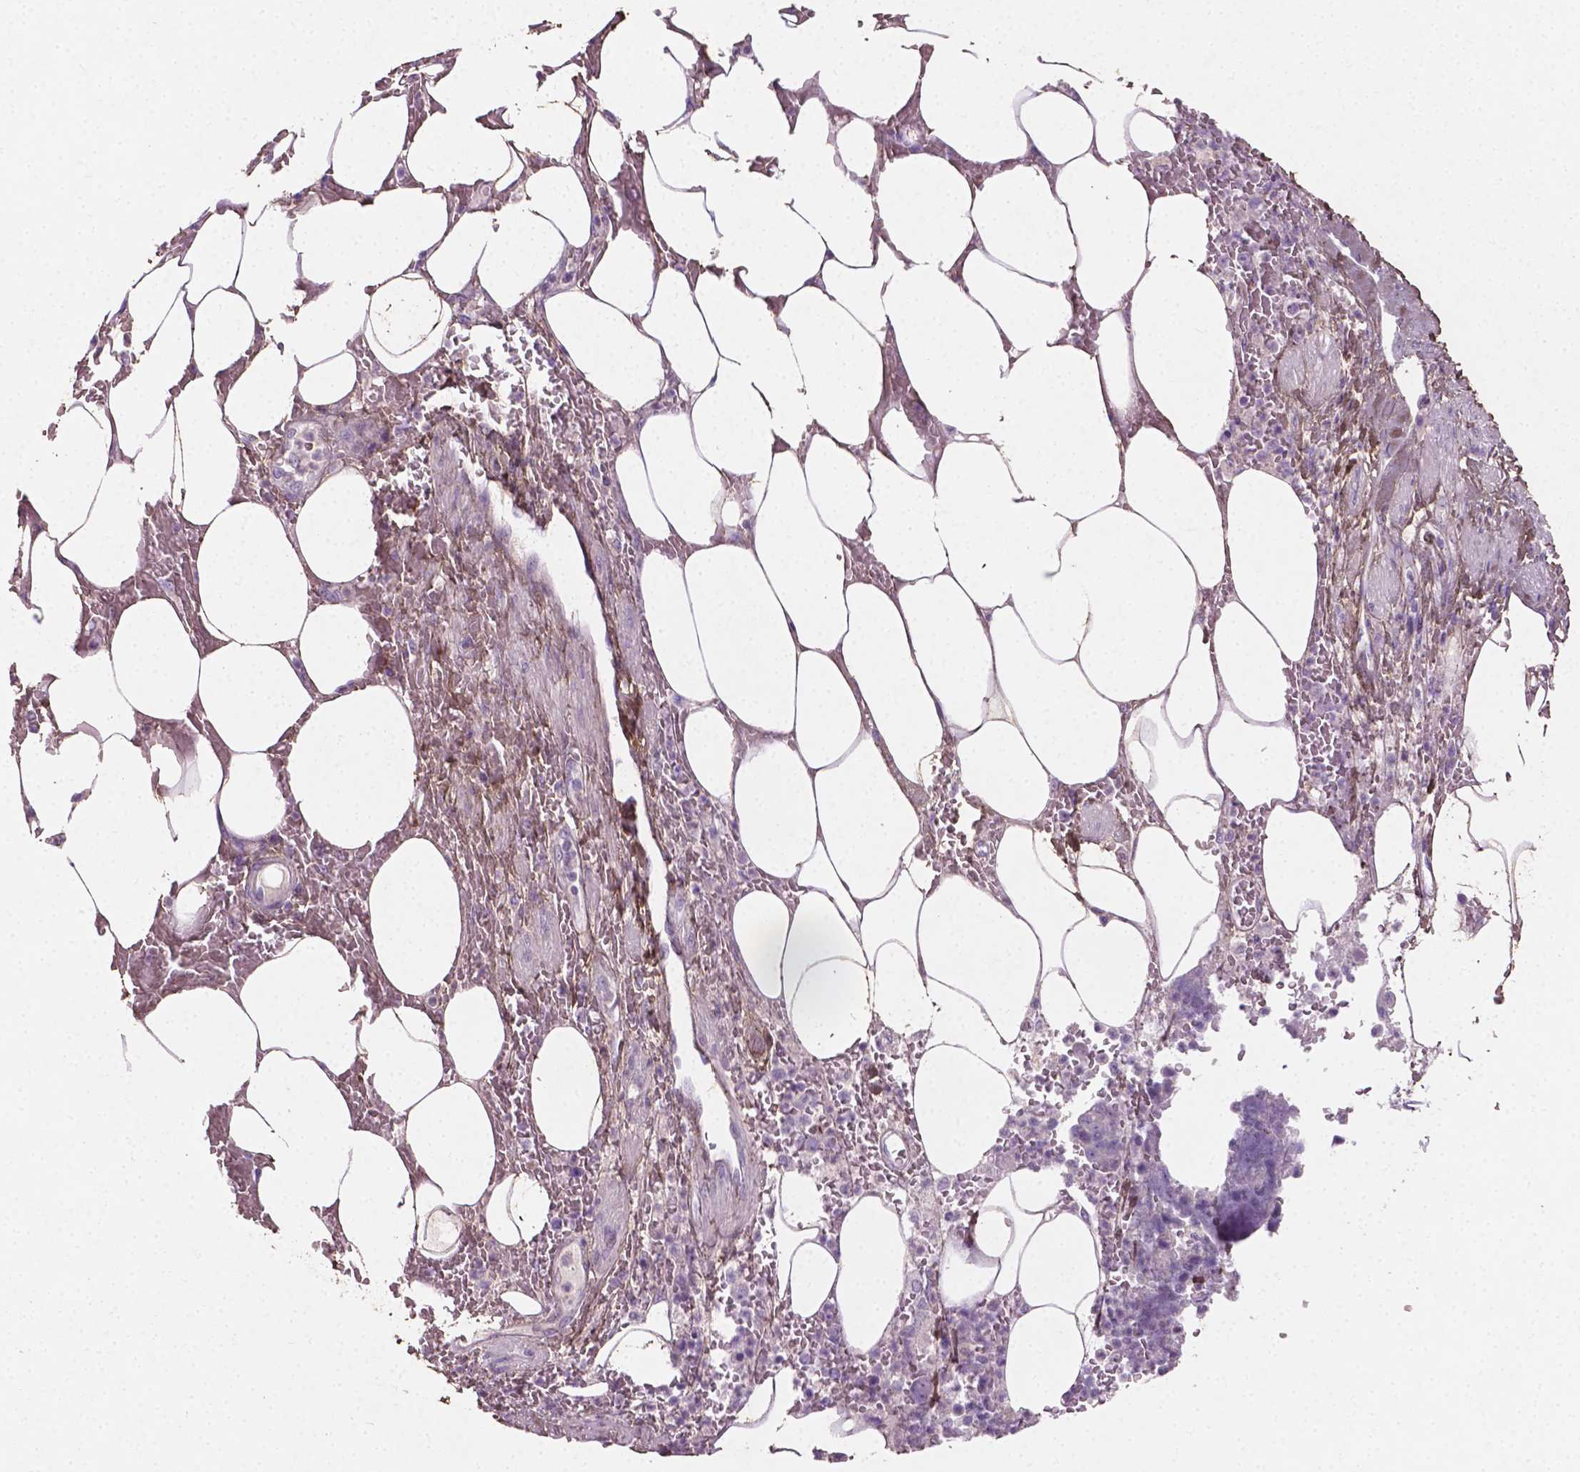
{"staining": {"intensity": "negative", "quantity": "none", "location": "none"}, "tissue": "pancreatic cancer", "cell_type": "Tumor cells", "image_type": "cancer", "snomed": [{"axis": "morphology", "description": "Adenocarcinoma, NOS"}, {"axis": "topography", "description": "Pancreas"}], "caption": "This is an immunohistochemistry (IHC) photomicrograph of pancreatic cancer (adenocarcinoma). There is no staining in tumor cells.", "gene": "DLG2", "patient": {"sex": "female", "age": 61}}